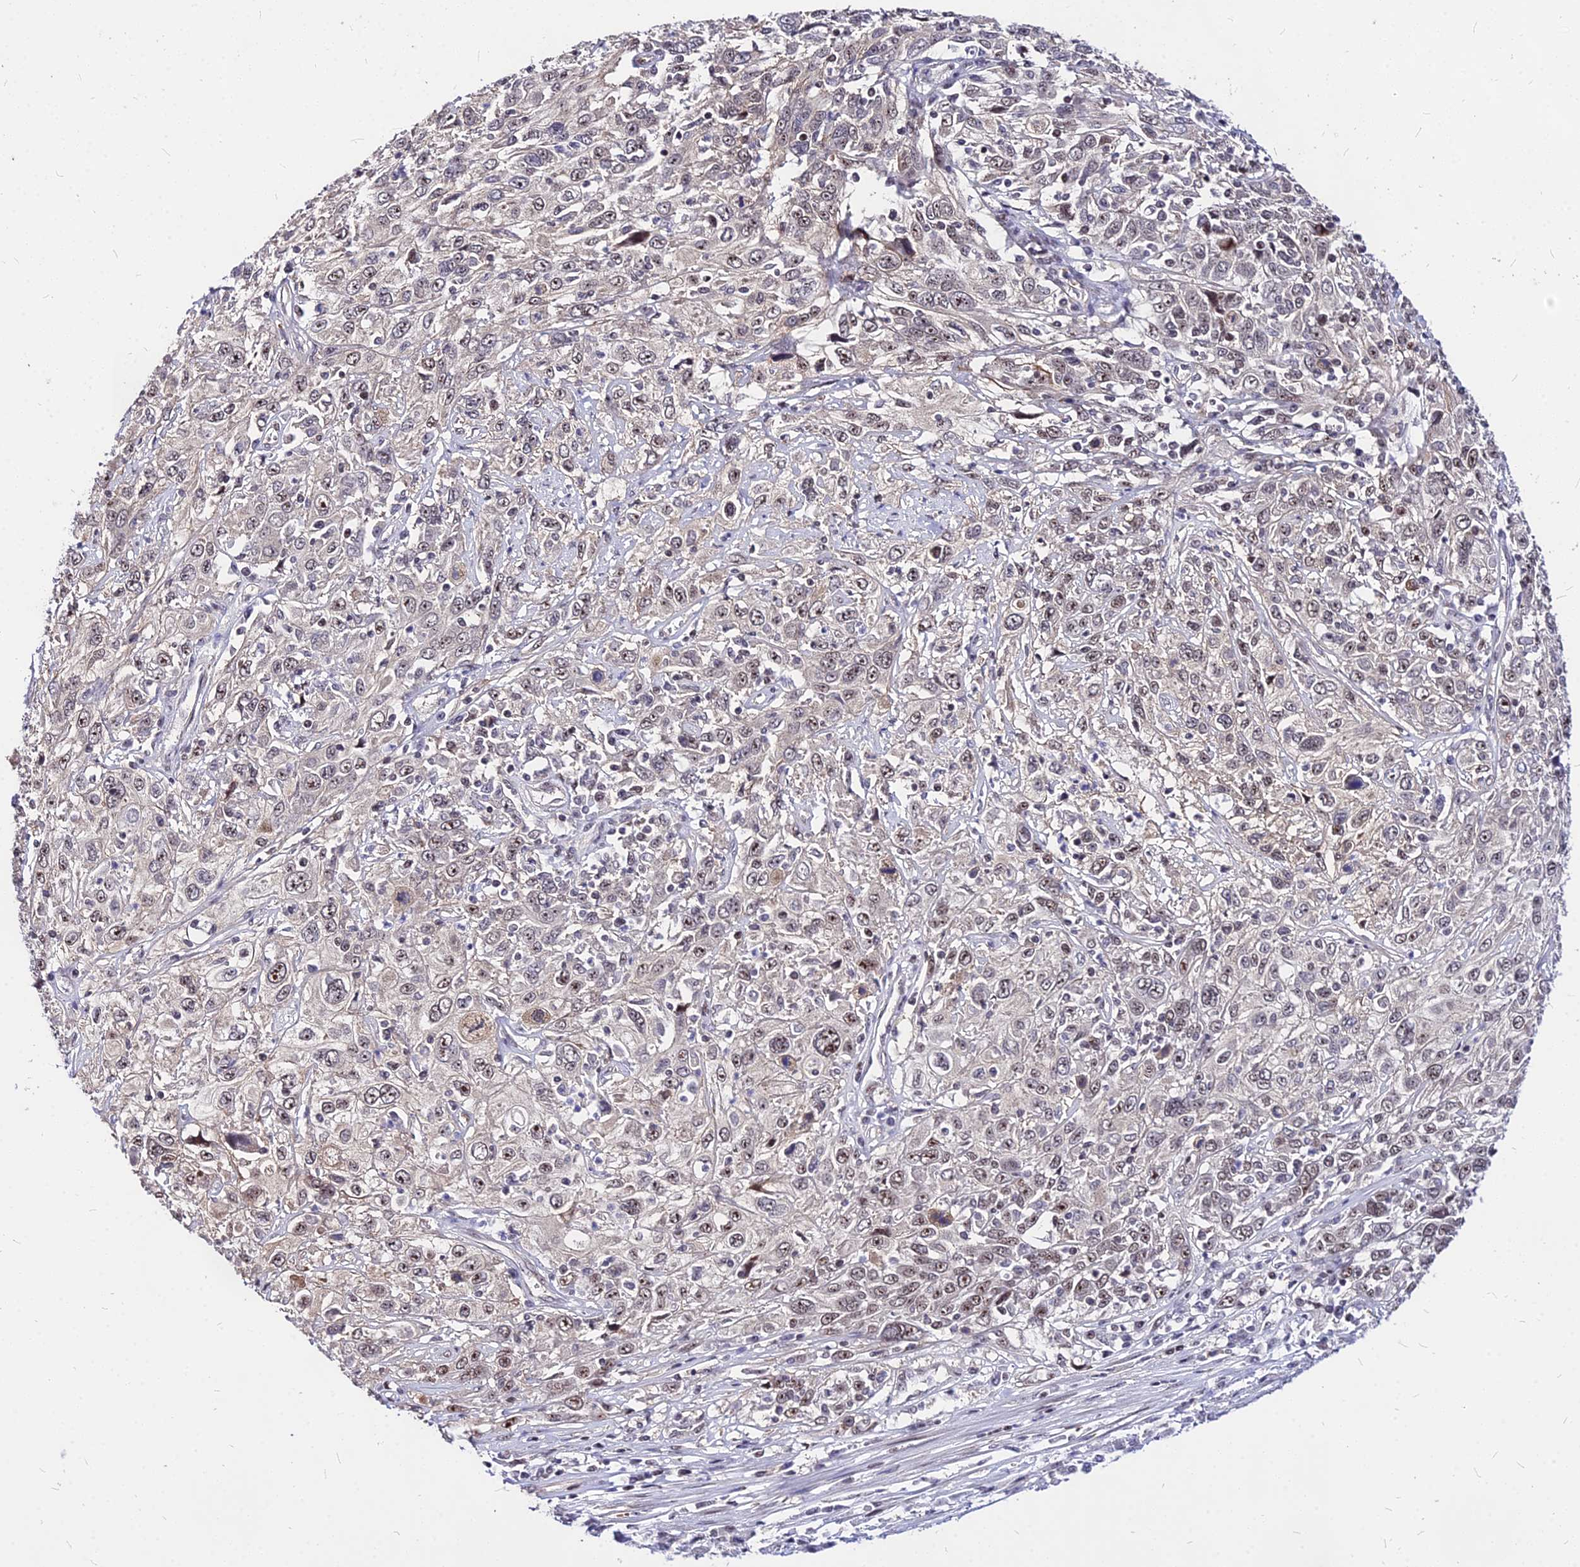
{"staining": {"intensity": "moderate", "quantity": "25%-75%", "location": "nuclear"}, "tissue": "cervical cancer", "cell_type": "Tumor cells", "image_type": "cancer", "snomed": [{"axis": "morphology", "description": "Squamous cell carcinoma, NOS"}, {"axis": "topography", "description": "Cervix"}], "caption": "An IHC photomicrograph of tumor tissue is shown. Protein staining in brown shows moderate nuclear positivity in squamous cell carcinoma (cervical) within tumor cells. (DAB IHC, brown staining for protein, blue staining for nuclei).", "gene": "DDX55", "patient": {"sex": "female", "age": 46}}